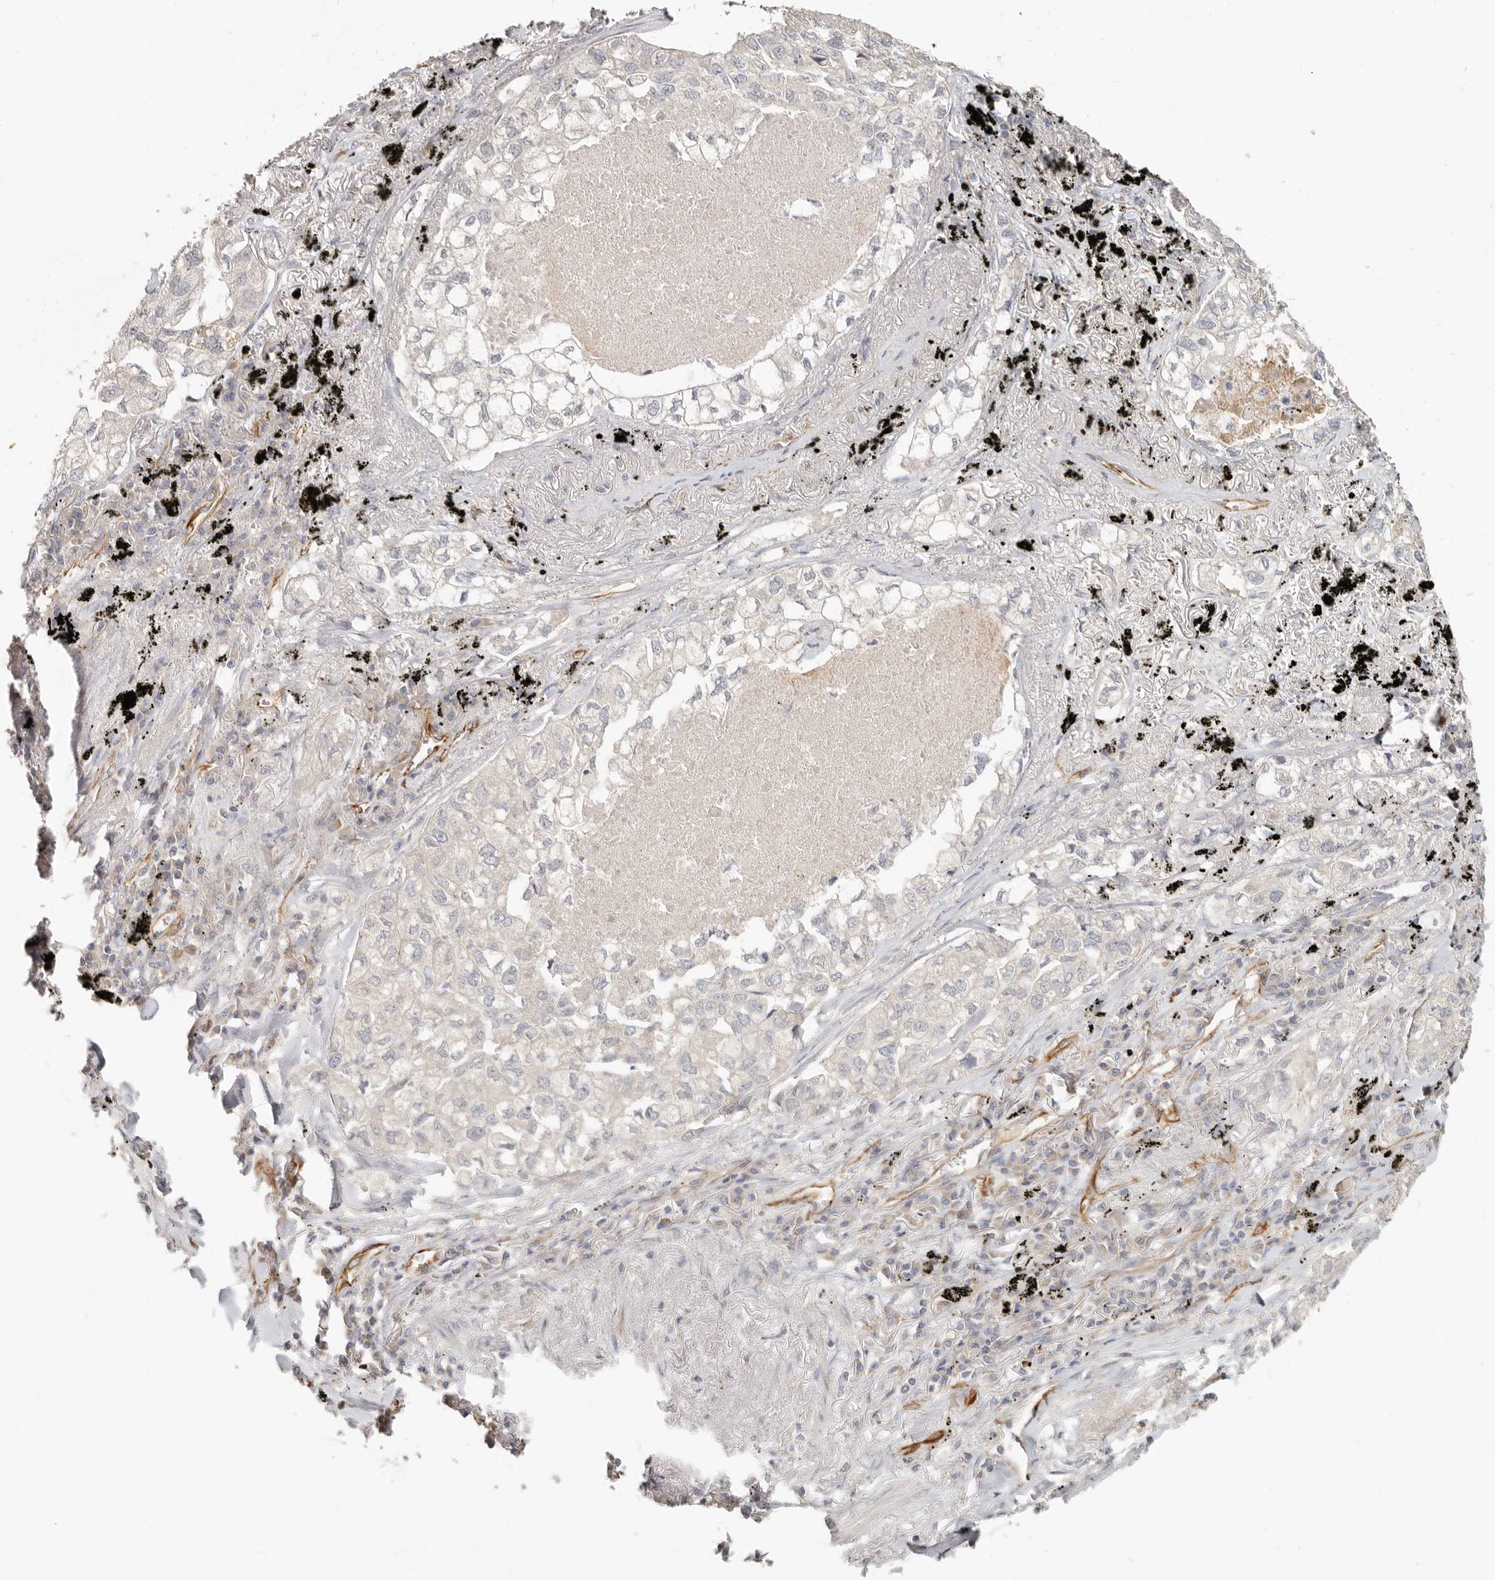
{"staining": {"intensity": "negative", "quantity": "none", "location": "none"}, "tissue": "lung cancer", "cell_type": "Tumor cells", "image_type": "cancer", "snomed": [{"axis": "morphology", "description": "Adenocarcinoma, NOS"}, {"axis": "topography", "description": "Lung"}], "caption": "Immunohistochemistry of human lung adenocarcinoma reveals no positivity in tumor cells. (Brightfield microscopy of DAB (3,3'-diaminobenzidine) immunohistochemistry (IHC) at high magnification).", "gene": "SPRING1", "patient": {"sex": "male", "age": 65}}